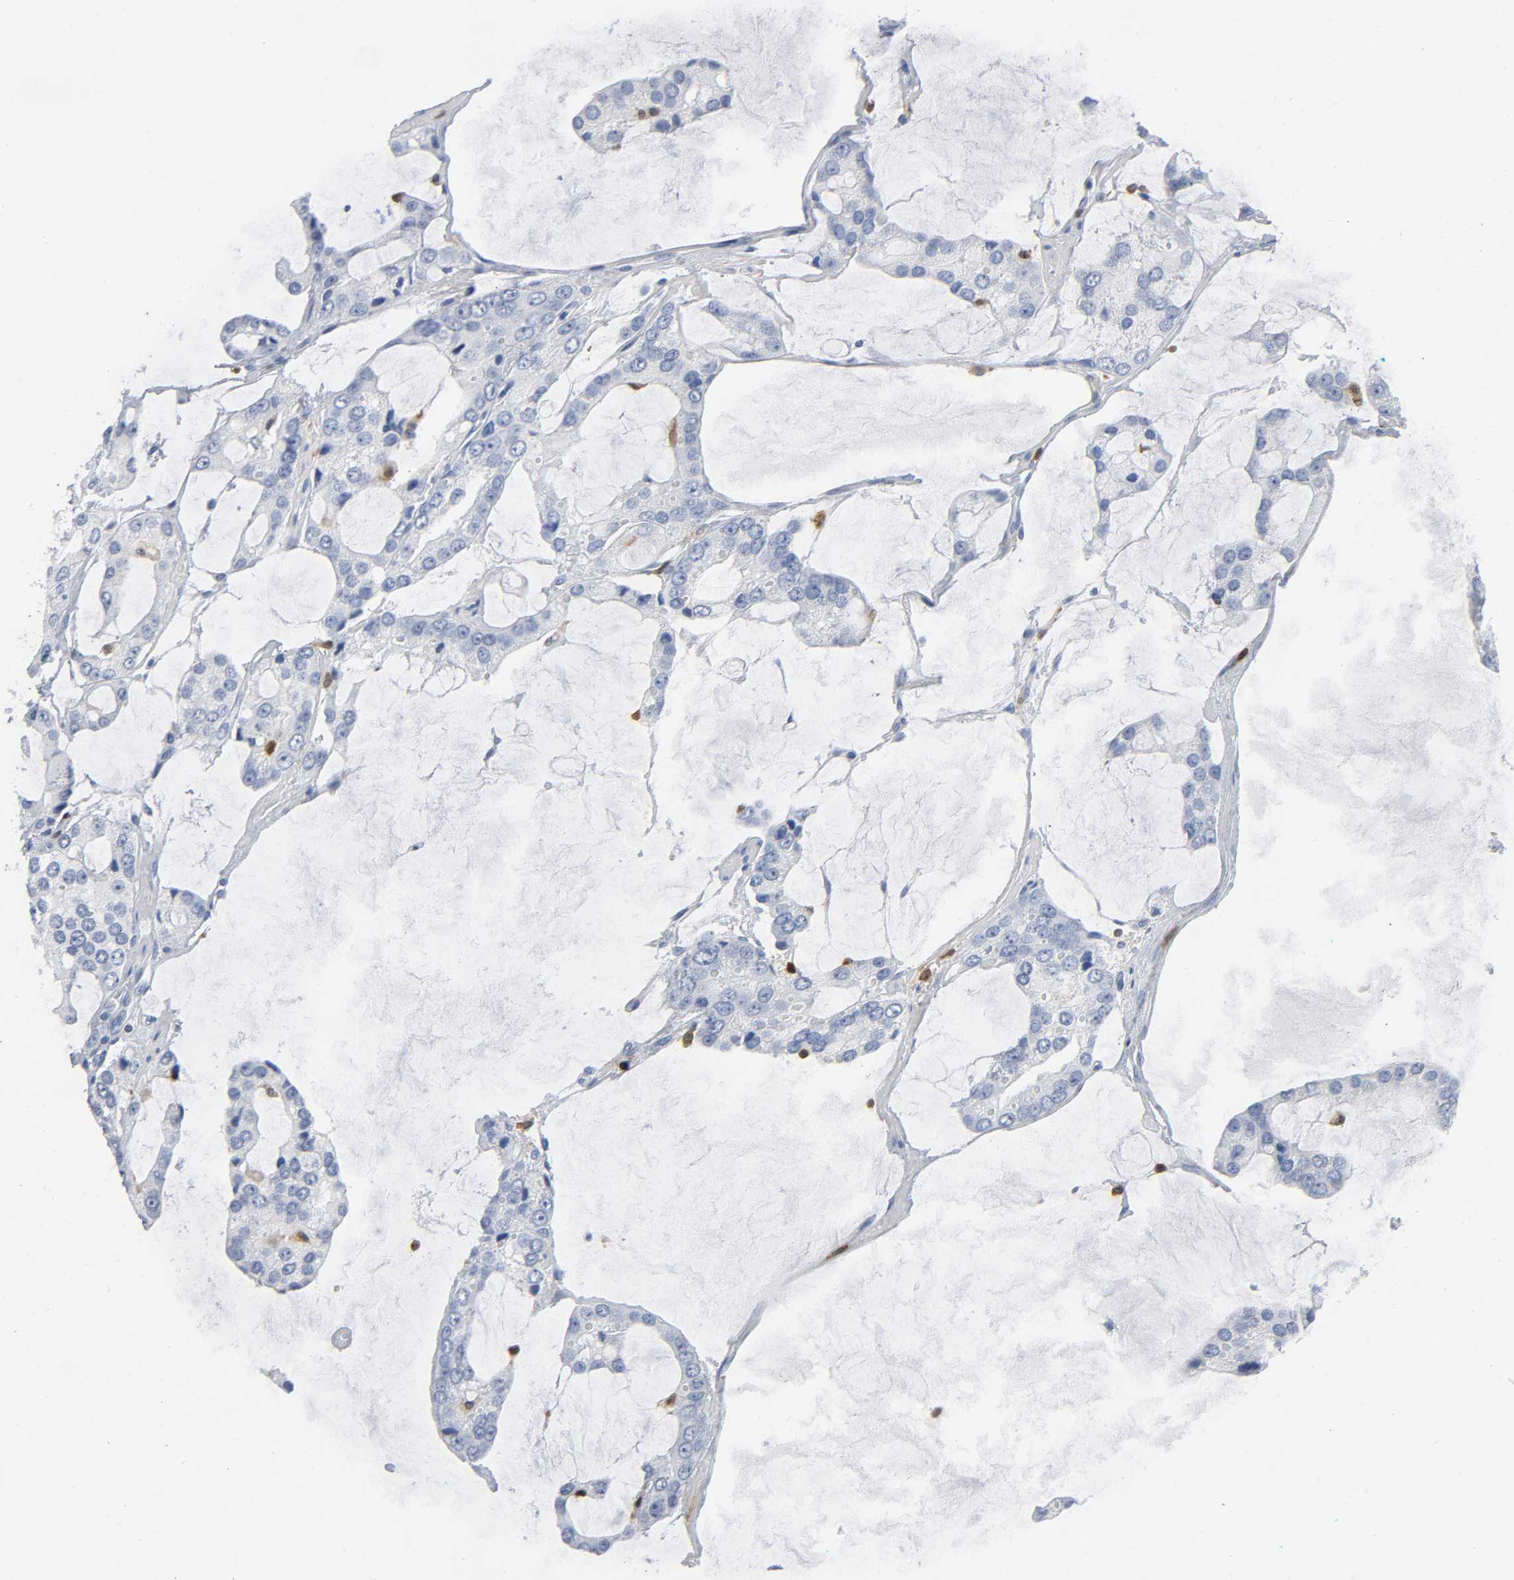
{"staining": {"intensity": "negative", "quantity": "none", "location": "none"}, "tissue": "prostate cancer", "cell_type": "Tumor cells", "image_type": "cancer", "snomed": [{"axis": "morphology", "description": "Adenocarcinoma, High grade"}, {"axis": "topography", "description": "Prostate"}], "caption": "Prostate adenocarcinoma (high-grade) was stained to show a protein in brown. There is no significant expression in tumor cells.", "gene": "DOK2", "patient": {"sex": "male", "age": 67}}